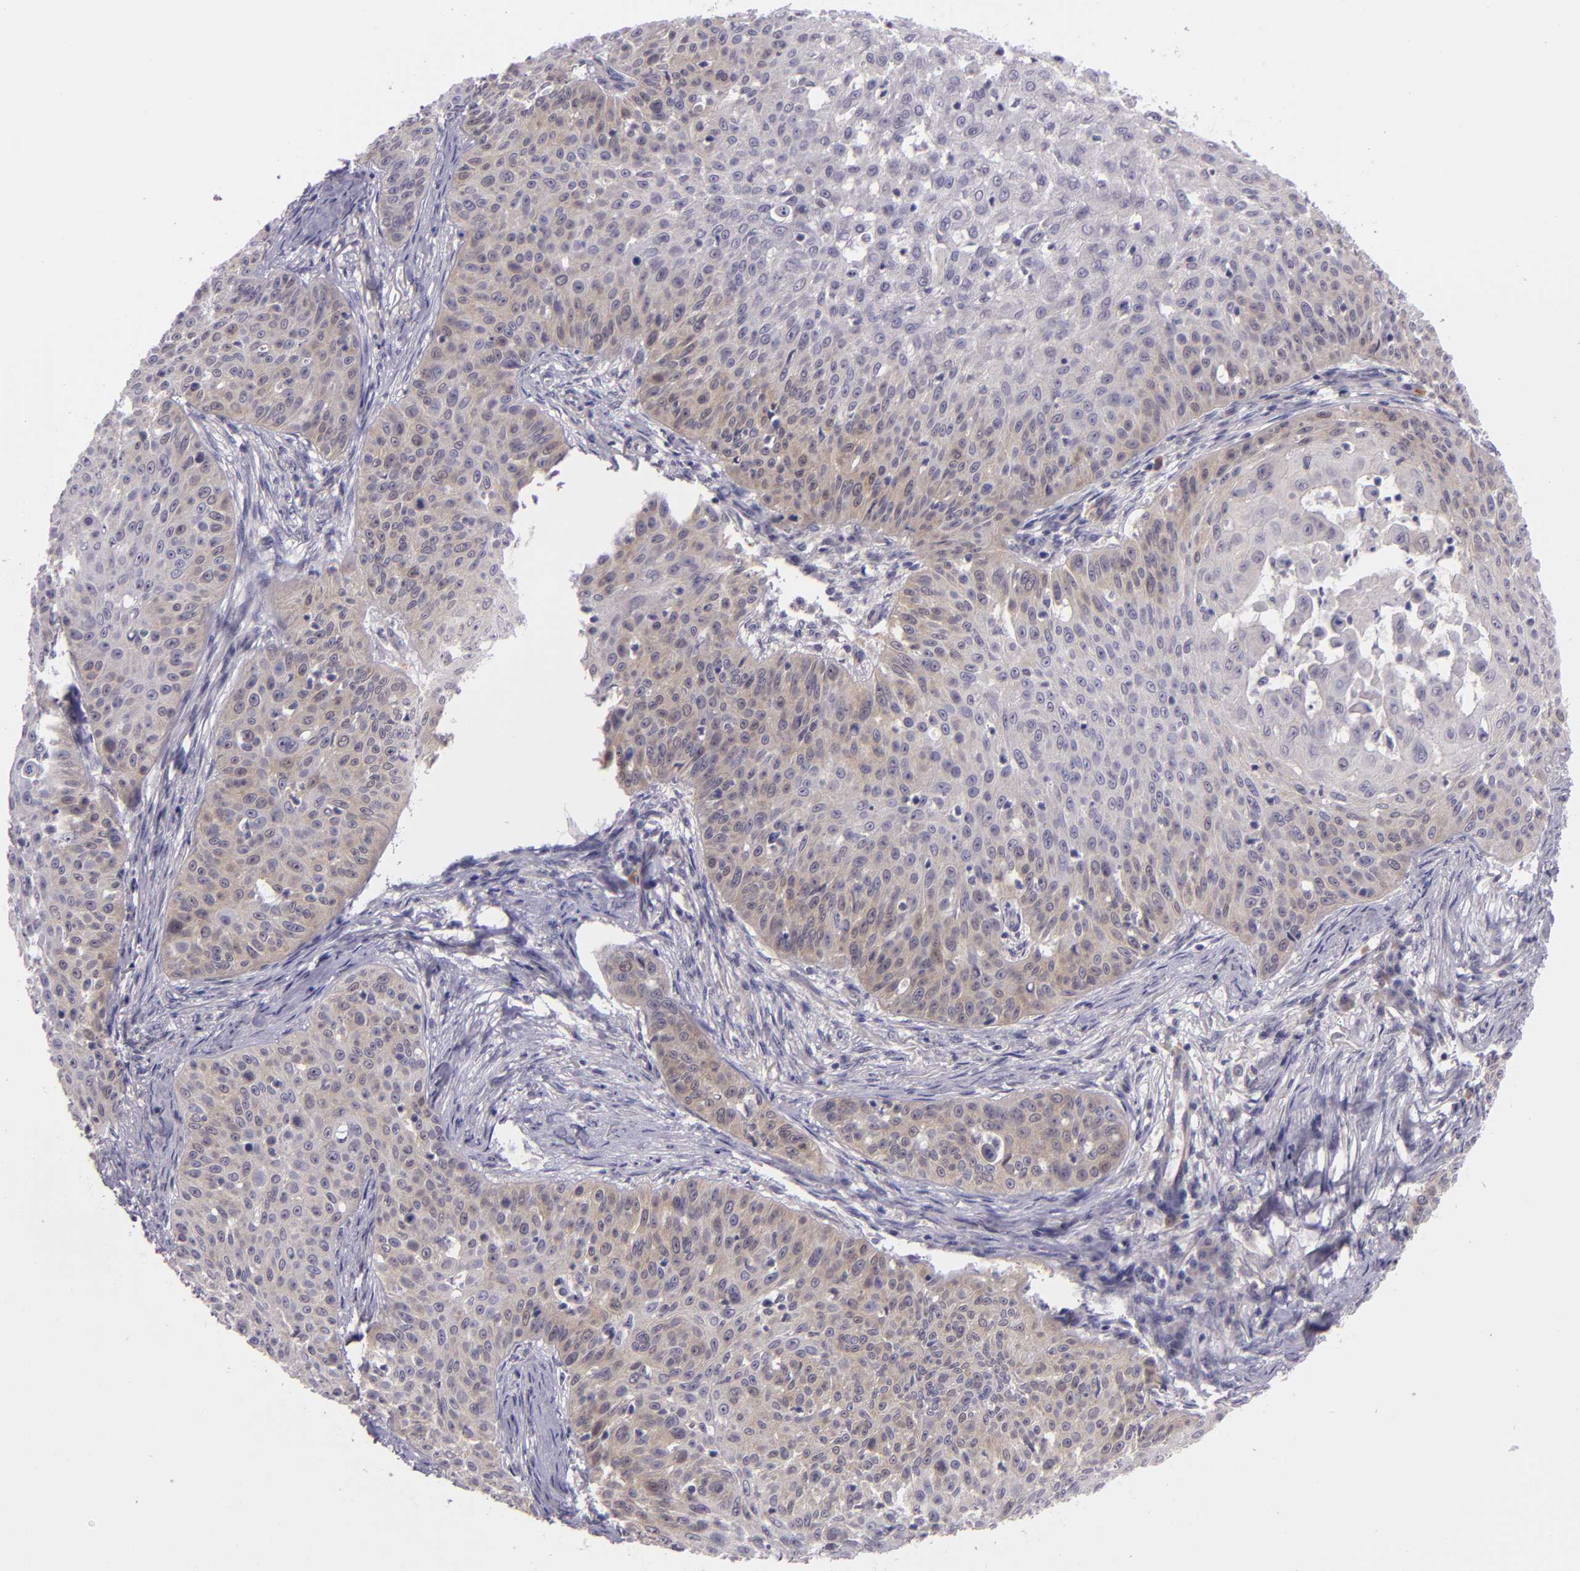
{"staining": {"intensity": "moderate", "quantity": "25%-75%", "location": "cytoplasmic/membranous,nuclear"}, "tissue": "skin cancer", "cell_type": "Tumor cells", "image_type": "cancer", "snomed": [{"axis": "morphology", "description": "Squamous cell carcinoma, NOS"}, {"axis": "topography", "description": "Skin"}], "caption": "Skin squamous cell carcinoma tissue exhibits moderate cytoplasmic/membranous and nuclear expression in approximately 25%-75% of tumor cells, visualized by immunohistochemistry.", "gene": "CSE1L", "patient": {"sex": "male", "age": 82}}